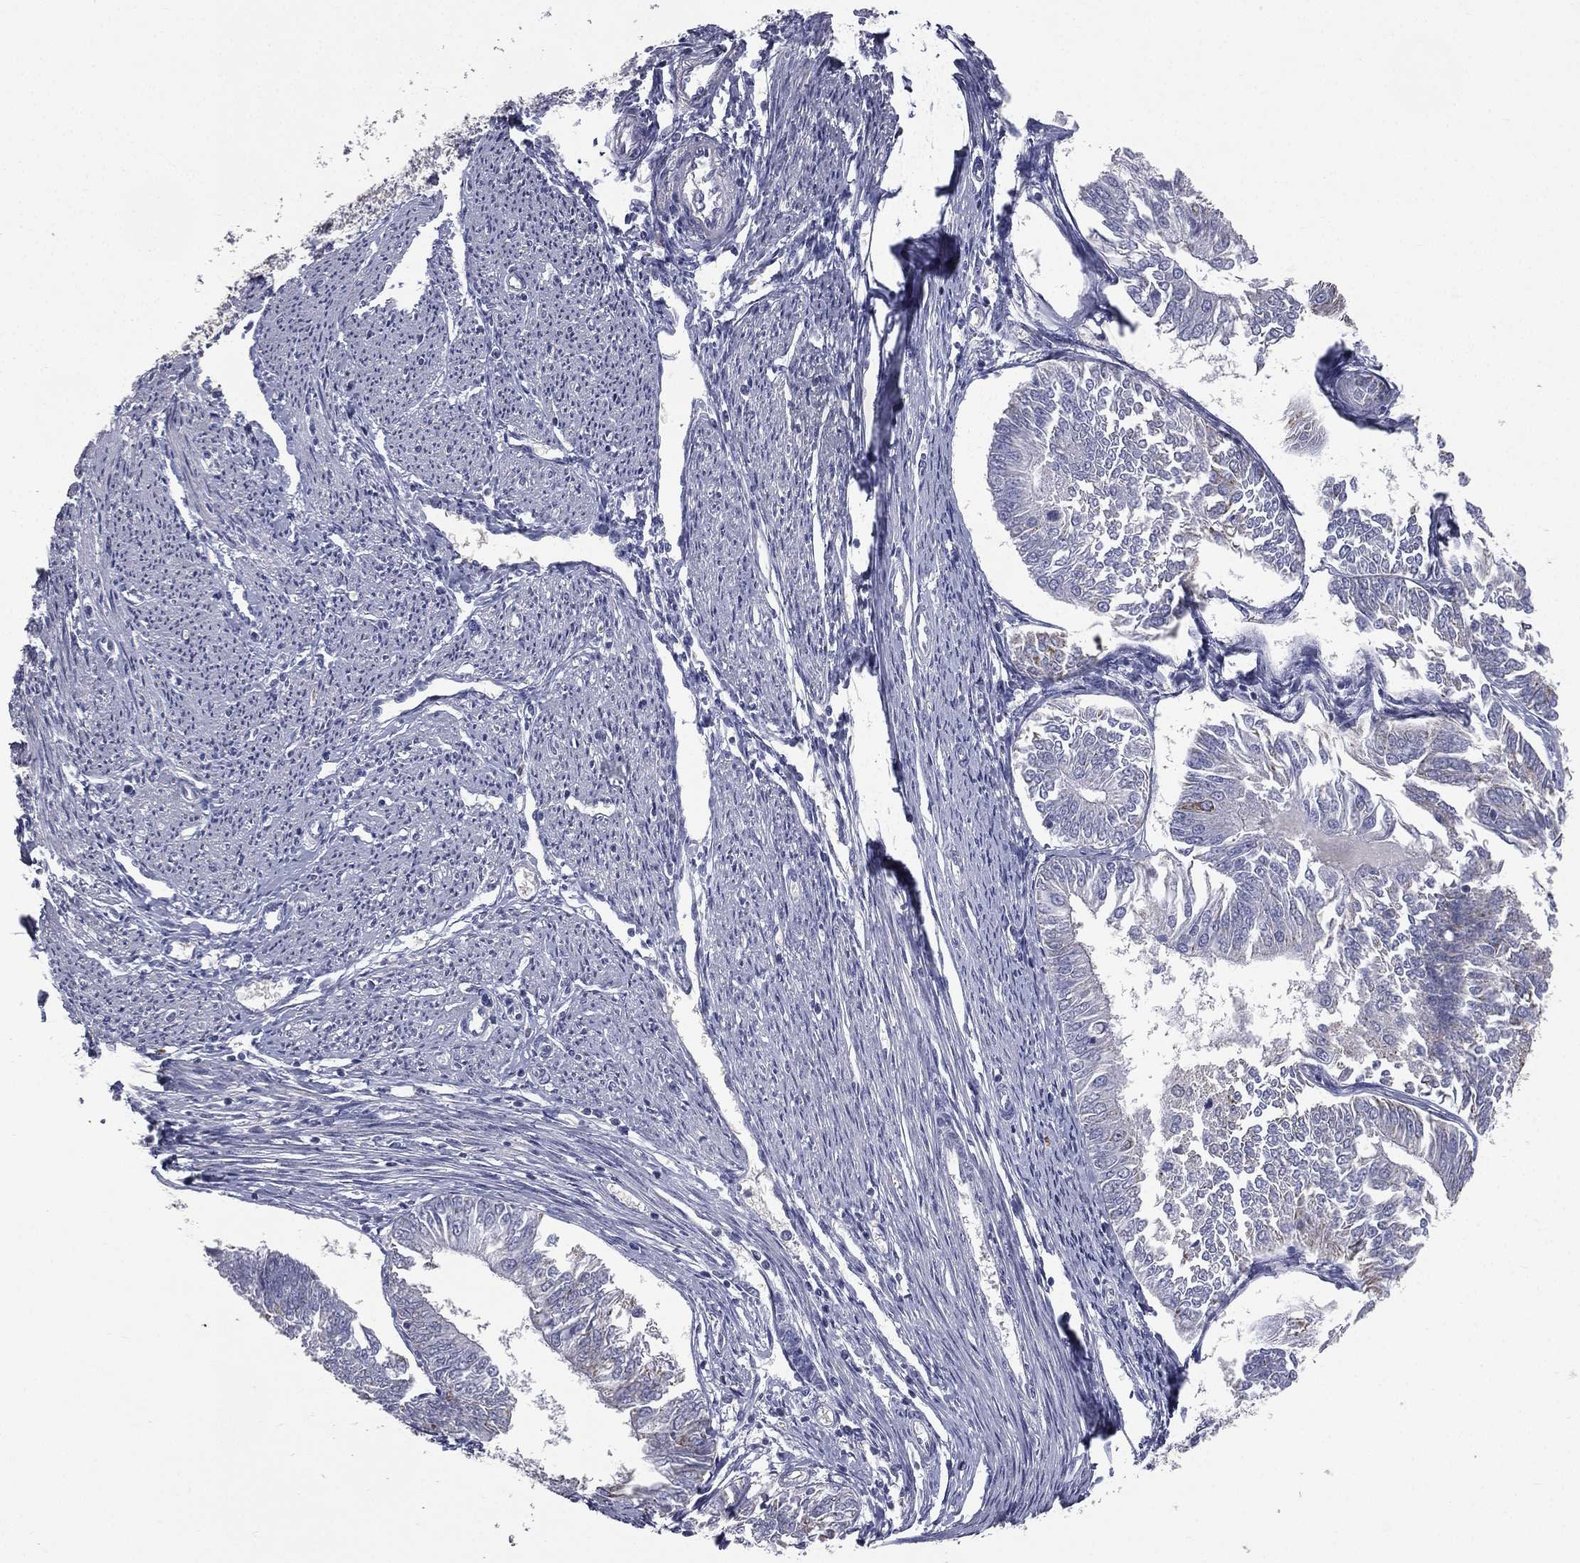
{"staining": {"intensity": "negative", "quantity": "none", "location": "none"}, "tissue": "endometrial cancer", "cell_type": "Tumor cells", "image_type": "cancer", "snomed": [{"axis": "morphology", "description": "Adenocarcinoma, NOS"}, {"axis": "topography", "description": "Endometrium"}], "caption": "Protein analysis of adenocarcinoma (endometrial) displays no significant expression in tumor cells.", "gene": "ESX1", "patient": {"sex": "female", "age": 58}}